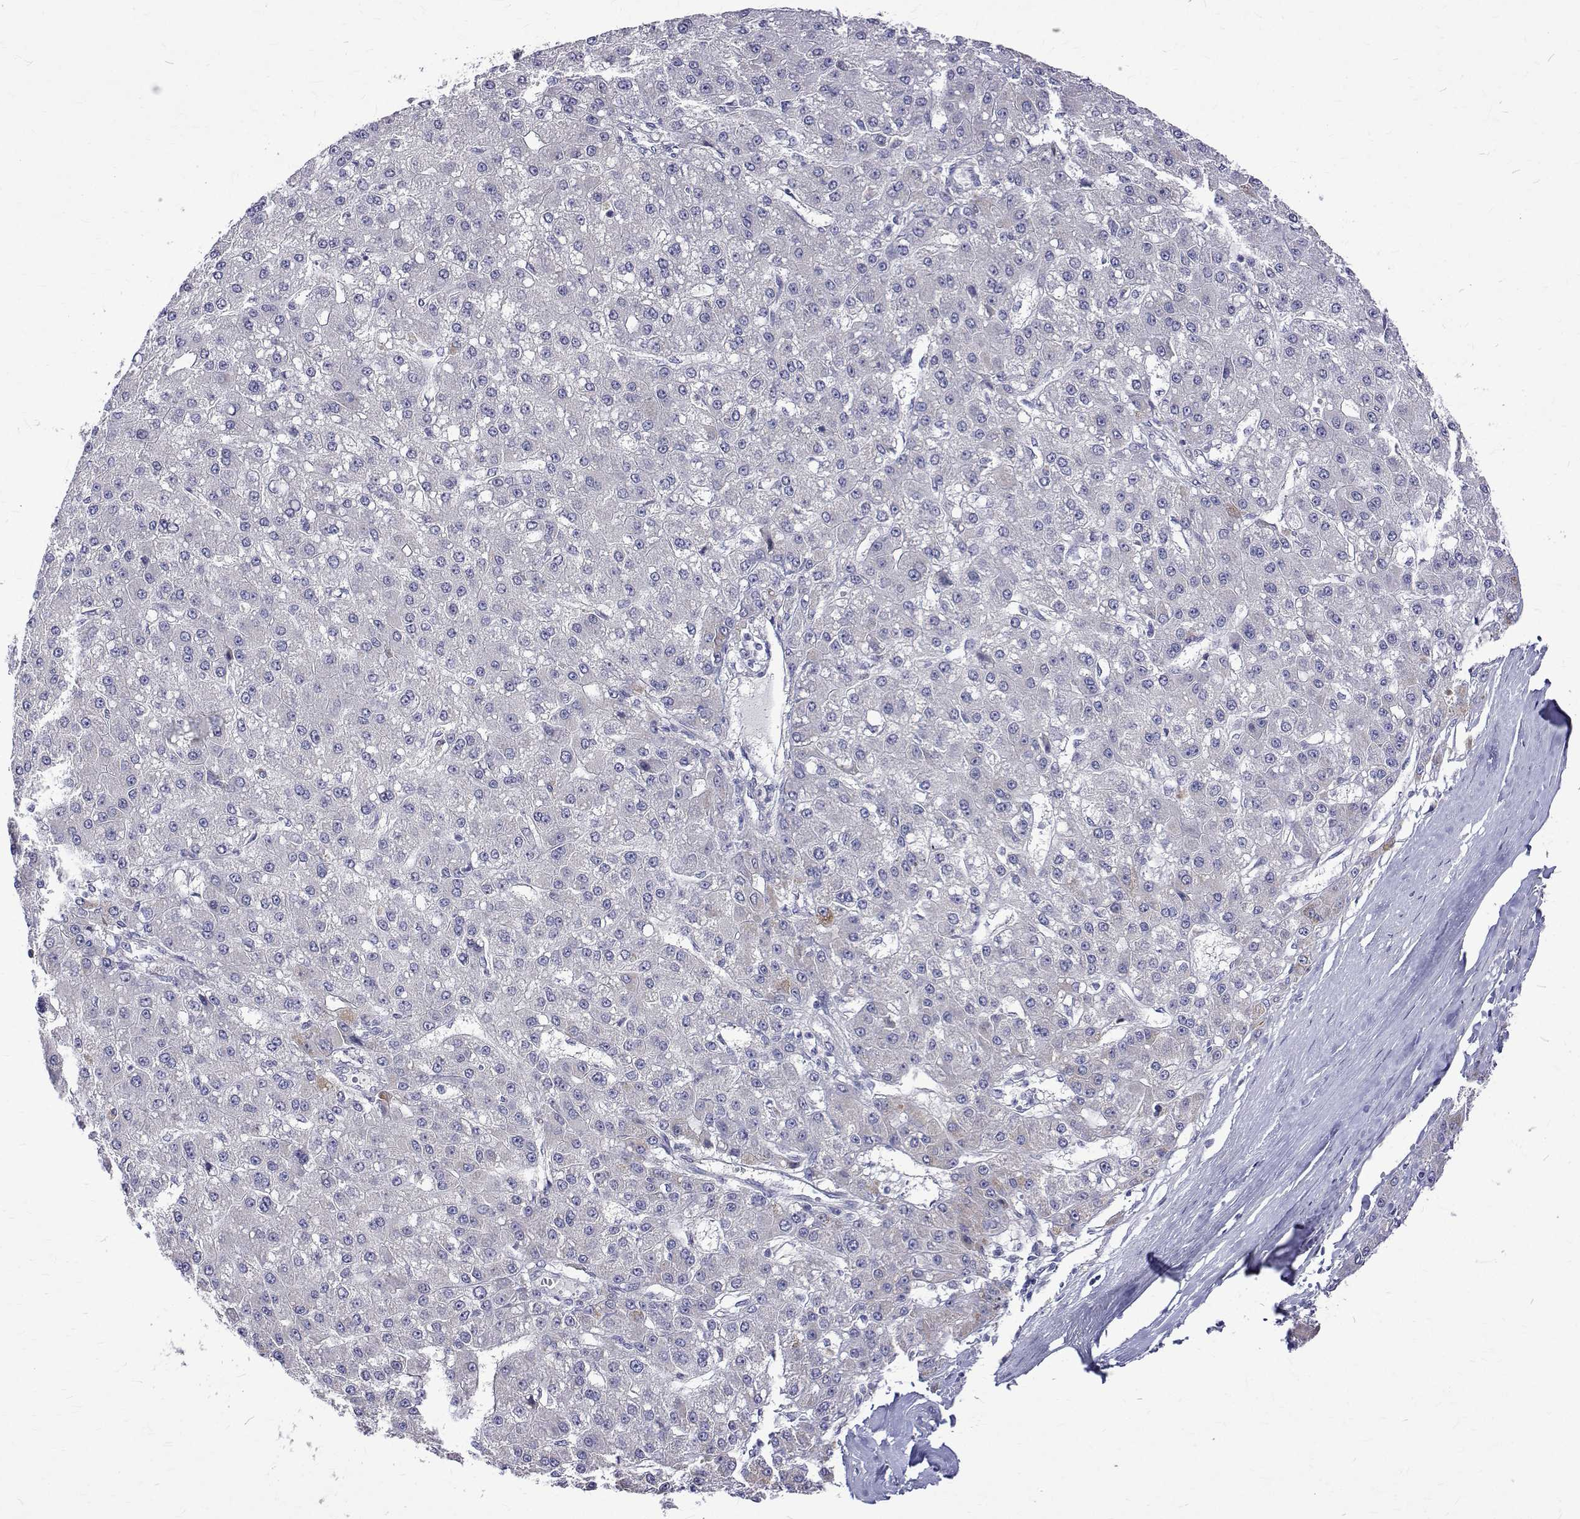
{"staining": {"intensity": "negative", "quantity": "none", "location": "none"}, "tissue": "liver cancer", "cell_type": "Tumor cells", "image_type": "cancer", "snomed": [{"axis": "morphology", "description": "Carcinoma, Hepatocellular, NOS"}, {"axis": "topography", "description": "Liver"}], "caption": "Human liver cancer stained for a protein using immunohistochemistry (IHC) shows no positivity in tumor cells.", "gene": "PADI1", "patient": {"sex": "male", "age": 67}}